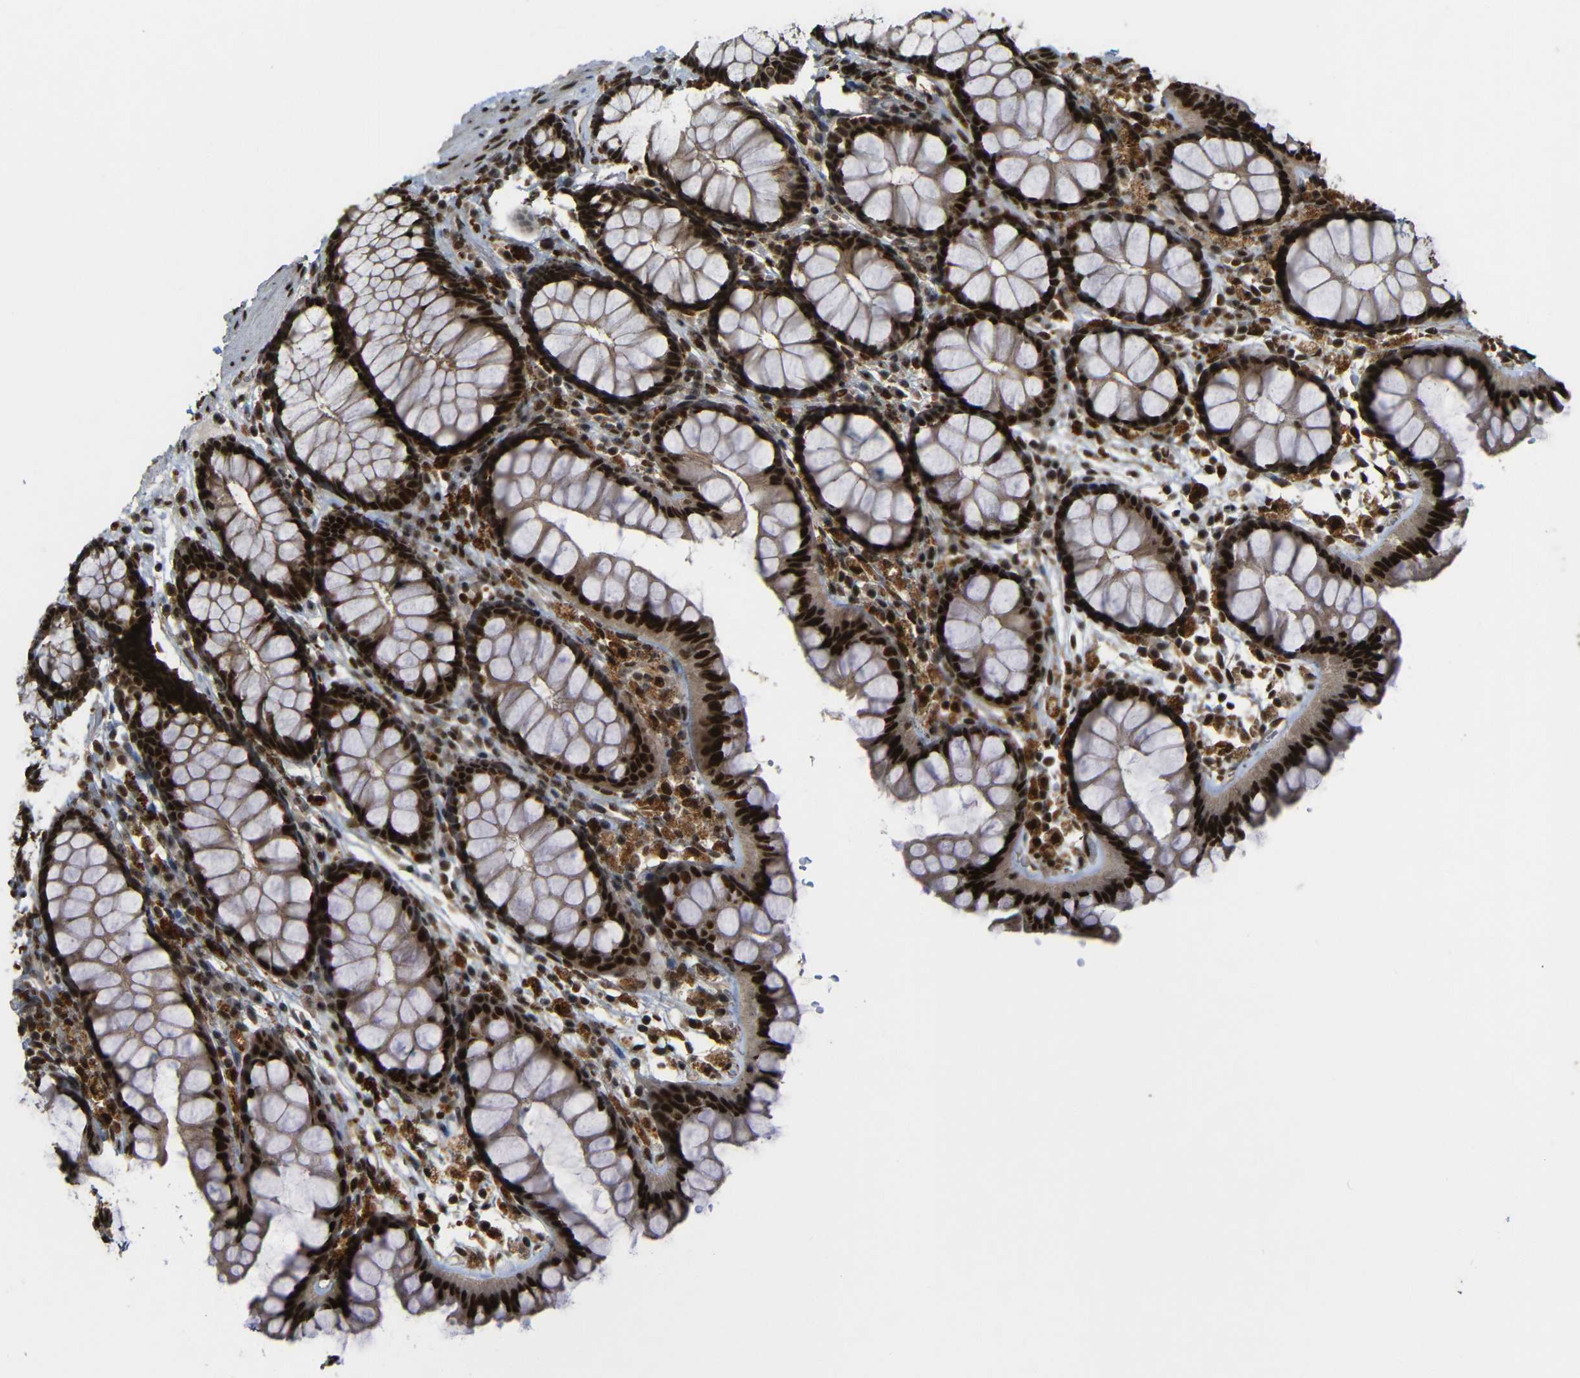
{"staining": {"intensity": "strong", "quantity": ">75%", "location": "nuclear"}, "tissue": "colon", "cell_type": "Endothelial cells", "image_type": "normal", "snomed": [{"axis": "morphology", "description": "Normal tissue, NOS"}, {"axis": "topography", "description": "Colon"}], "caption": "Immunohistochemical staining of normal human colon reveals strong nuclear protein positivity in approximately >75% of endothelial cells. (brown staining indicates protein expression, while blue staining denotes nuclei).", "gene": "TCF7L2", "patient": {"sex": "female", "age": 55}}